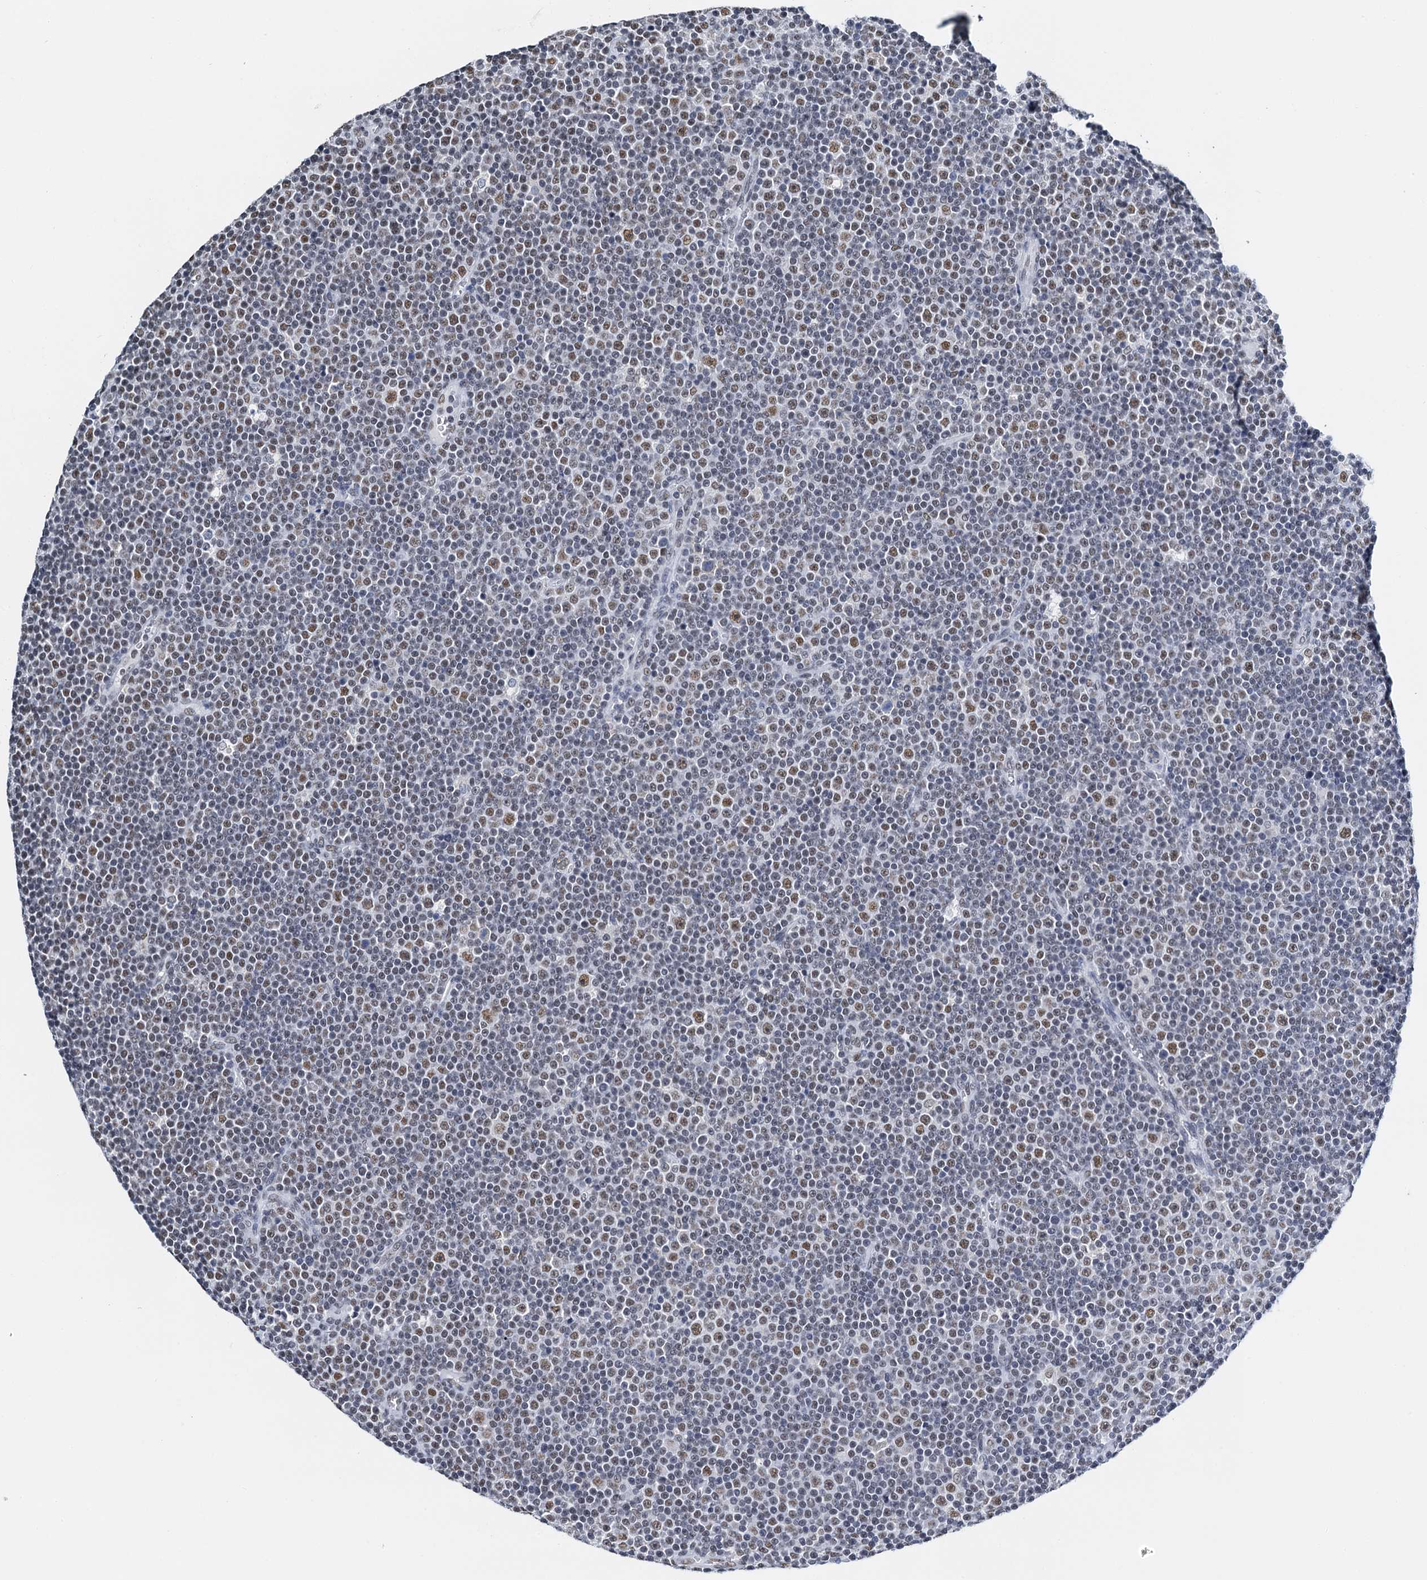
{"staining": {"intensity": "moderate", "quantity": "25%-75%", "location": "nuclear"}, "tissue": "lymphoma", "cell_type": "Tumor cells", "image_type": "cancer", "snomed": [{"axis": "morphology", "description": "Malignant lymphoma, non-Hodgkin's type, Low grade"}, {"axis": "topography", "description": "Lymph node"}], "caption": "There is medium levels of moderate nuclear staining in tumor cells of malignant lymphoma, non-Hodgkin's type (low-grade), as demonstrated by immunohistochemical staining (brown color).", "gene": "SLTM", "patient": {"sex": "female", "age": 67}}